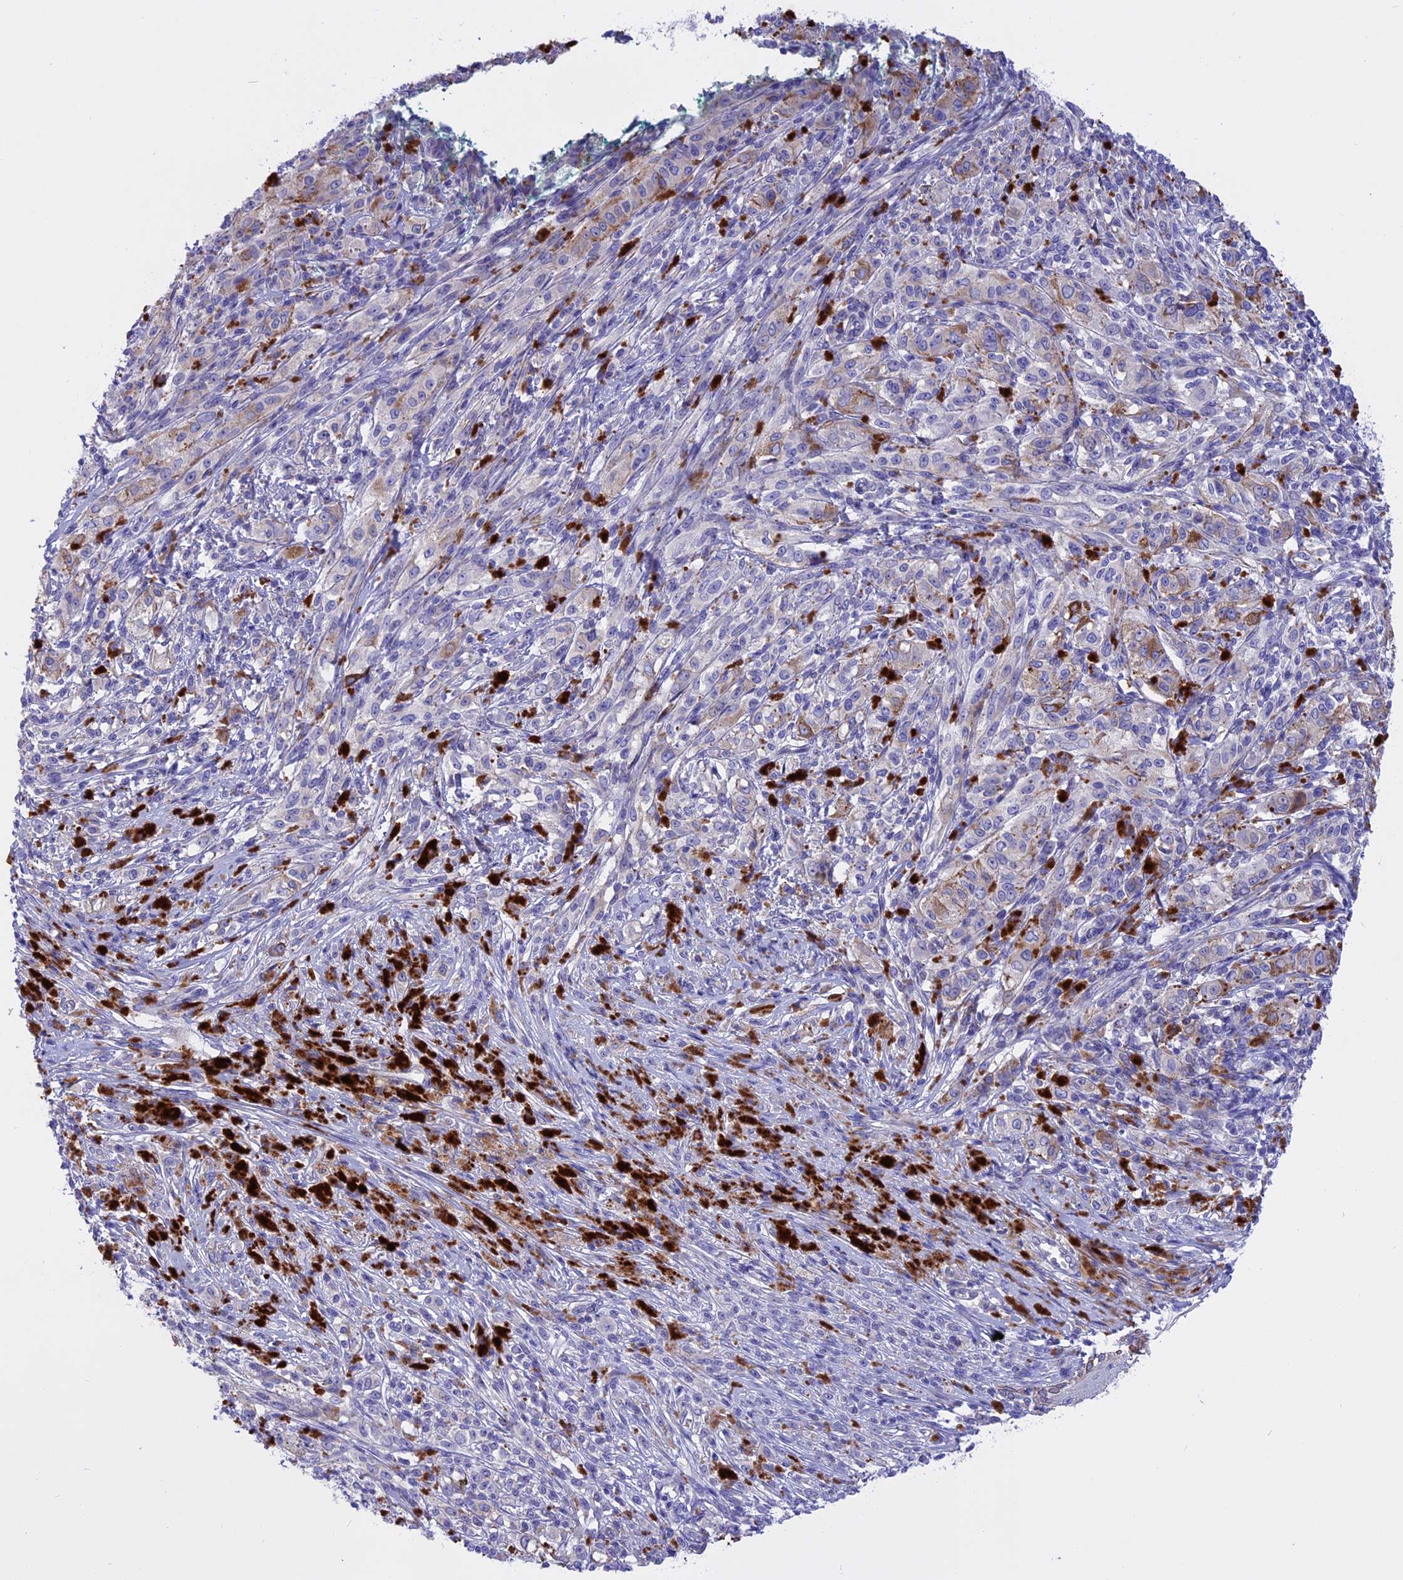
{"staining": {"intensity": "negative", "quantity": "none", "location": "none"}, "tissue": "melanoma", "cell_type": "Tumor cells", "image_type": "cancer", "snomed": [{"axis": "morphology", "description": "Malignant melanoma, NOS"}, {"axis": "topography", "description": "Skin"}], "caption": "Immunohistochemistry photomicrograph of neoplastic tissue: human melanoma stained with DAB (3,3'-diaminobenzidine) reveals no significant protein staining in tumor cells. (DAB (3,3'-diaminobenzidine) immunohistochemistry with hematoxylin counter stain).", "gene": "TMEM138", "patient": {"sex": "female", "age": 52}}